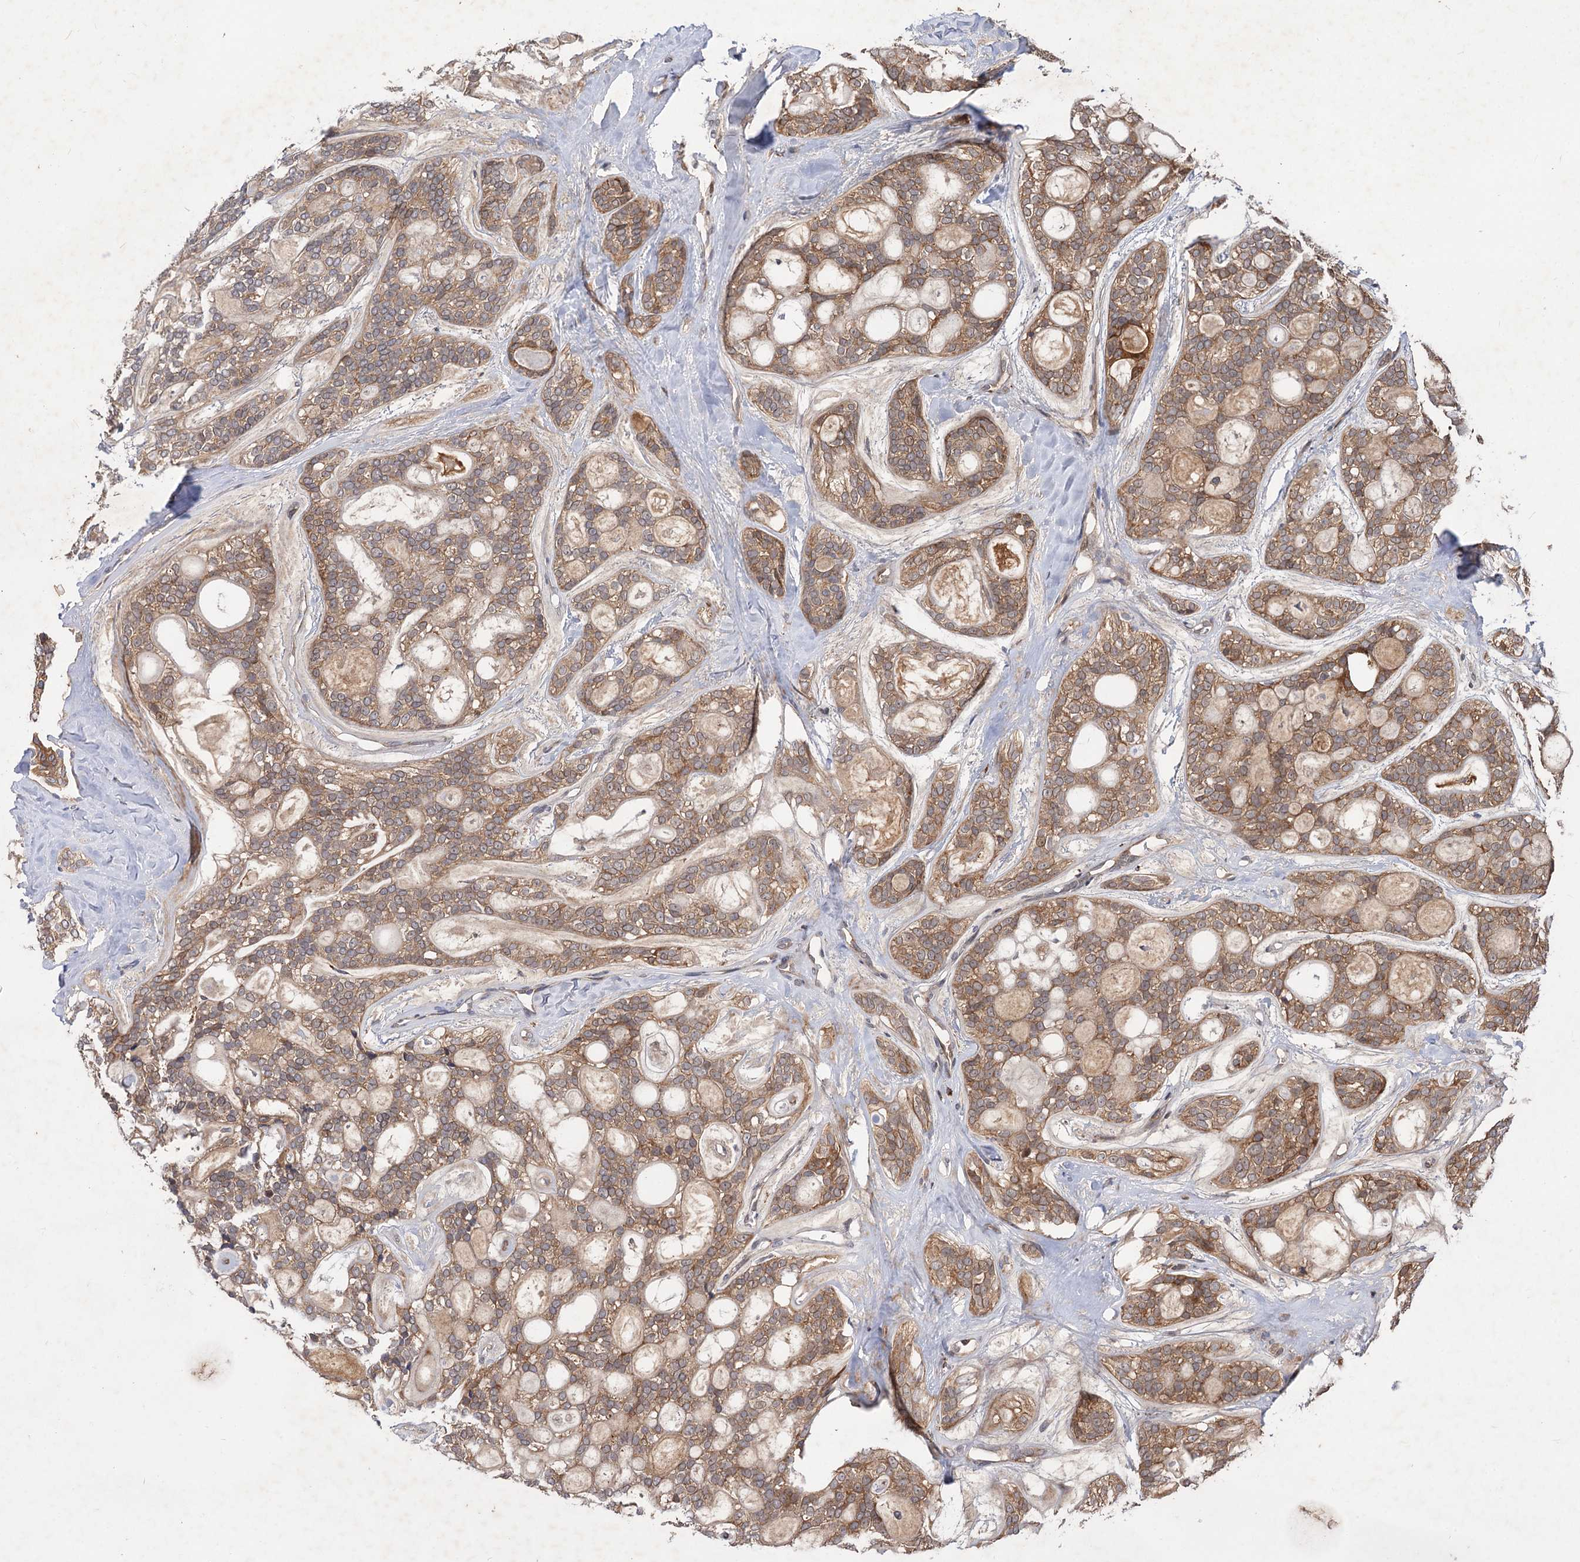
{"staining": {"intensity": "moderate", "quantity": ">75%", "location": "cytoplasmic/membranous"}, "tissue": "head and neck cancer", "cell_type": "Tumor cells", "image_type": "cancer", "snomed": [{"axis": "morphology", "description": "Adenocarcinoma, NOS"}, {"axis": "topography", "description": "Head-Neck"}], "caption": "A brown stain labels moderate cytoplasmic/membranous expression of a protein in human adenocarcinoma (head and neck) tumor cells. The protein of interest is shown in brown color, while the nuclei are stained blue.", "gene": "FBXW8", "patient": {"sex": "male", "age": 66}}